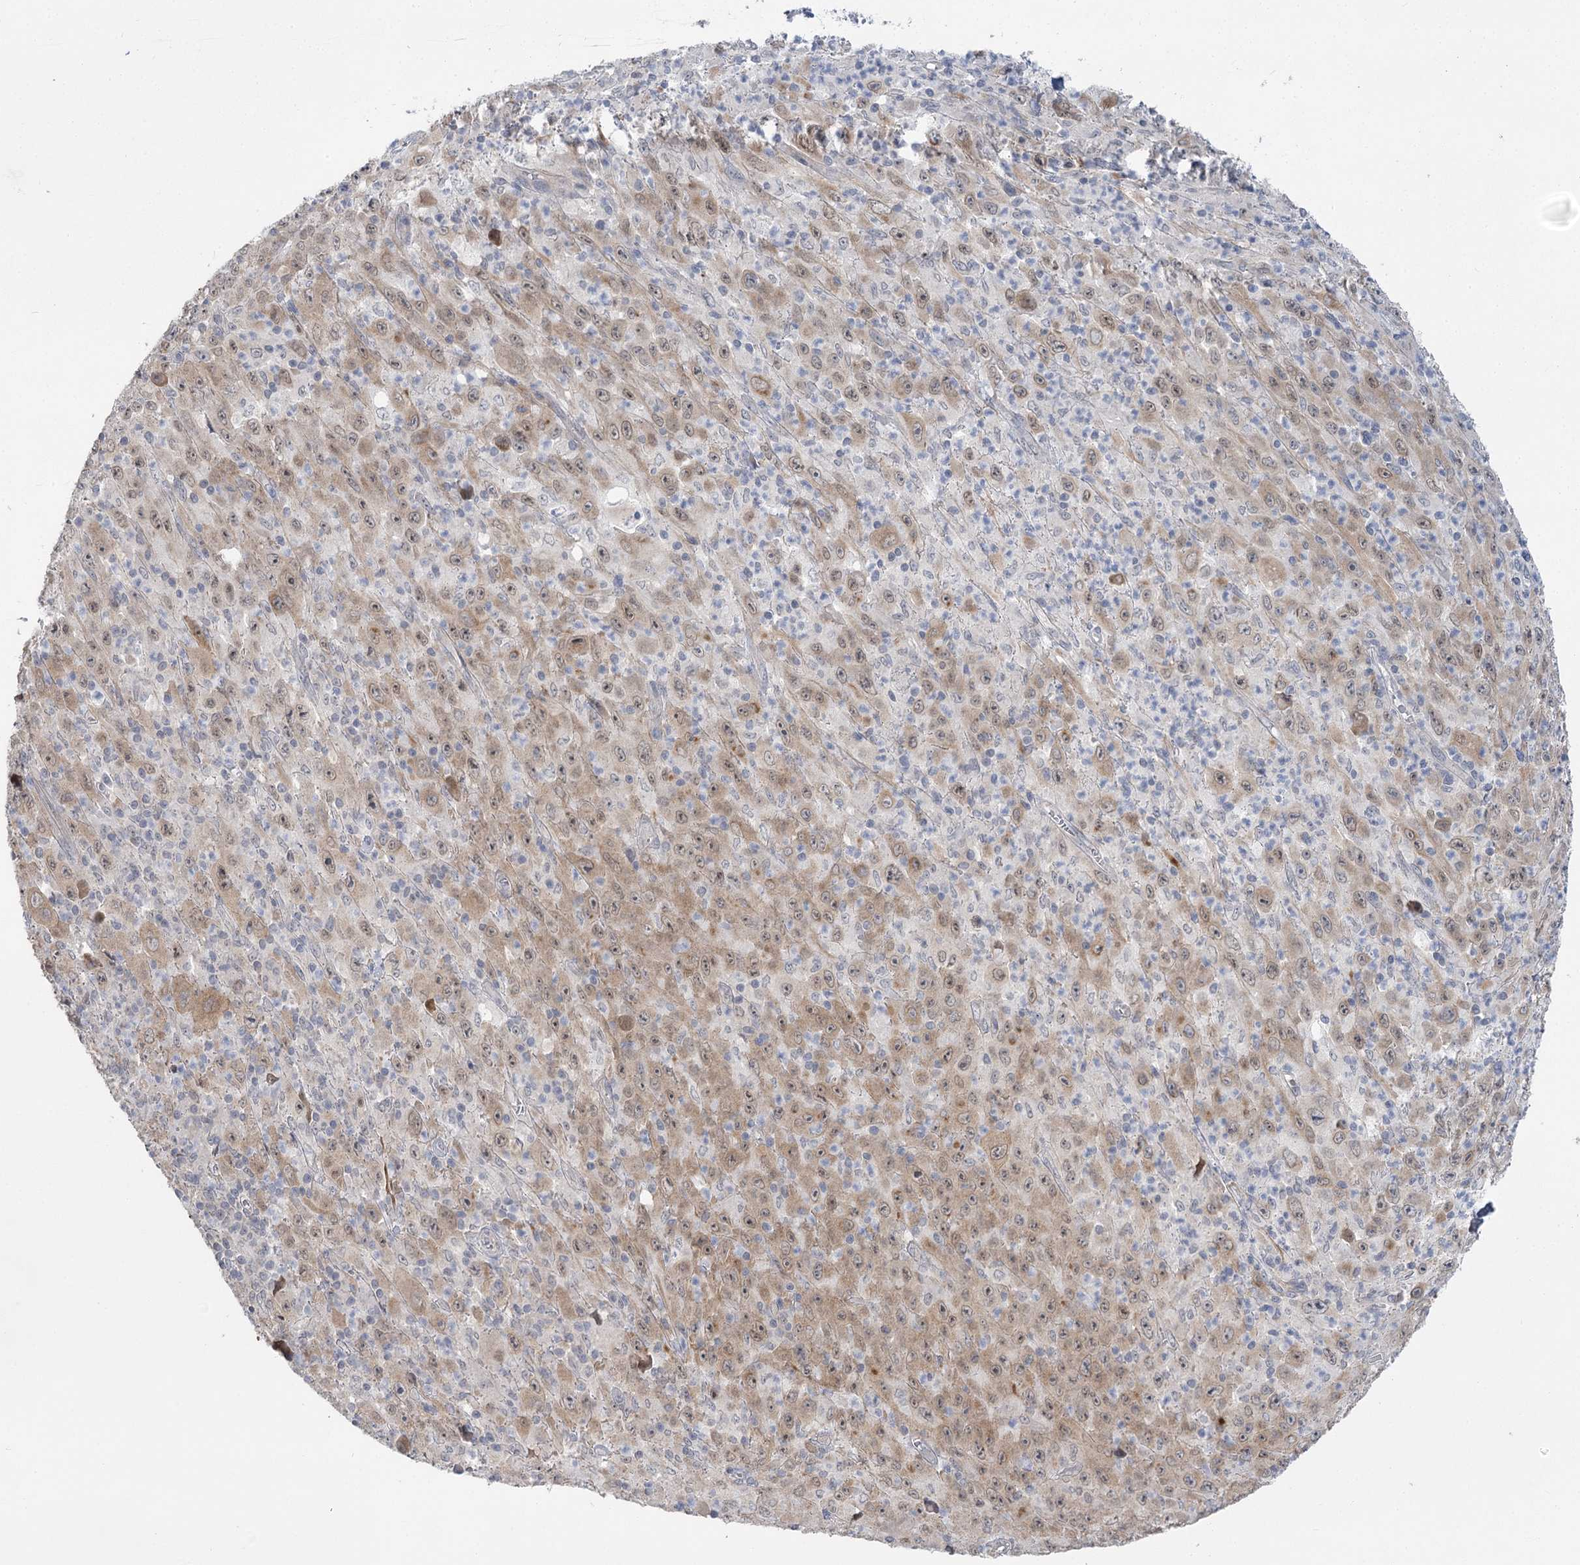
{"staining": {"intensity": "weak", "quantity": "25%-75%", "location": "cytoplasmic/membranous,nuclear"}, "tissue": "melanoma", "cell_type": "Tumor cells", "image_type": "cancer", "snomed": [{"axis": "morphology", "description": "Malignant melanoma, Metastatic site"}, {"axis": "topography", "description": "Skin"}], "caption": "About 25%-75% of tumor cells in melanoma reveal weak cytoplasmic/membranous and nuclear protein positivity as visualized by brown immunohistochemical staining.", "gene": "PHYHIPL", "patient": {"sex": "female", "age": 56}}